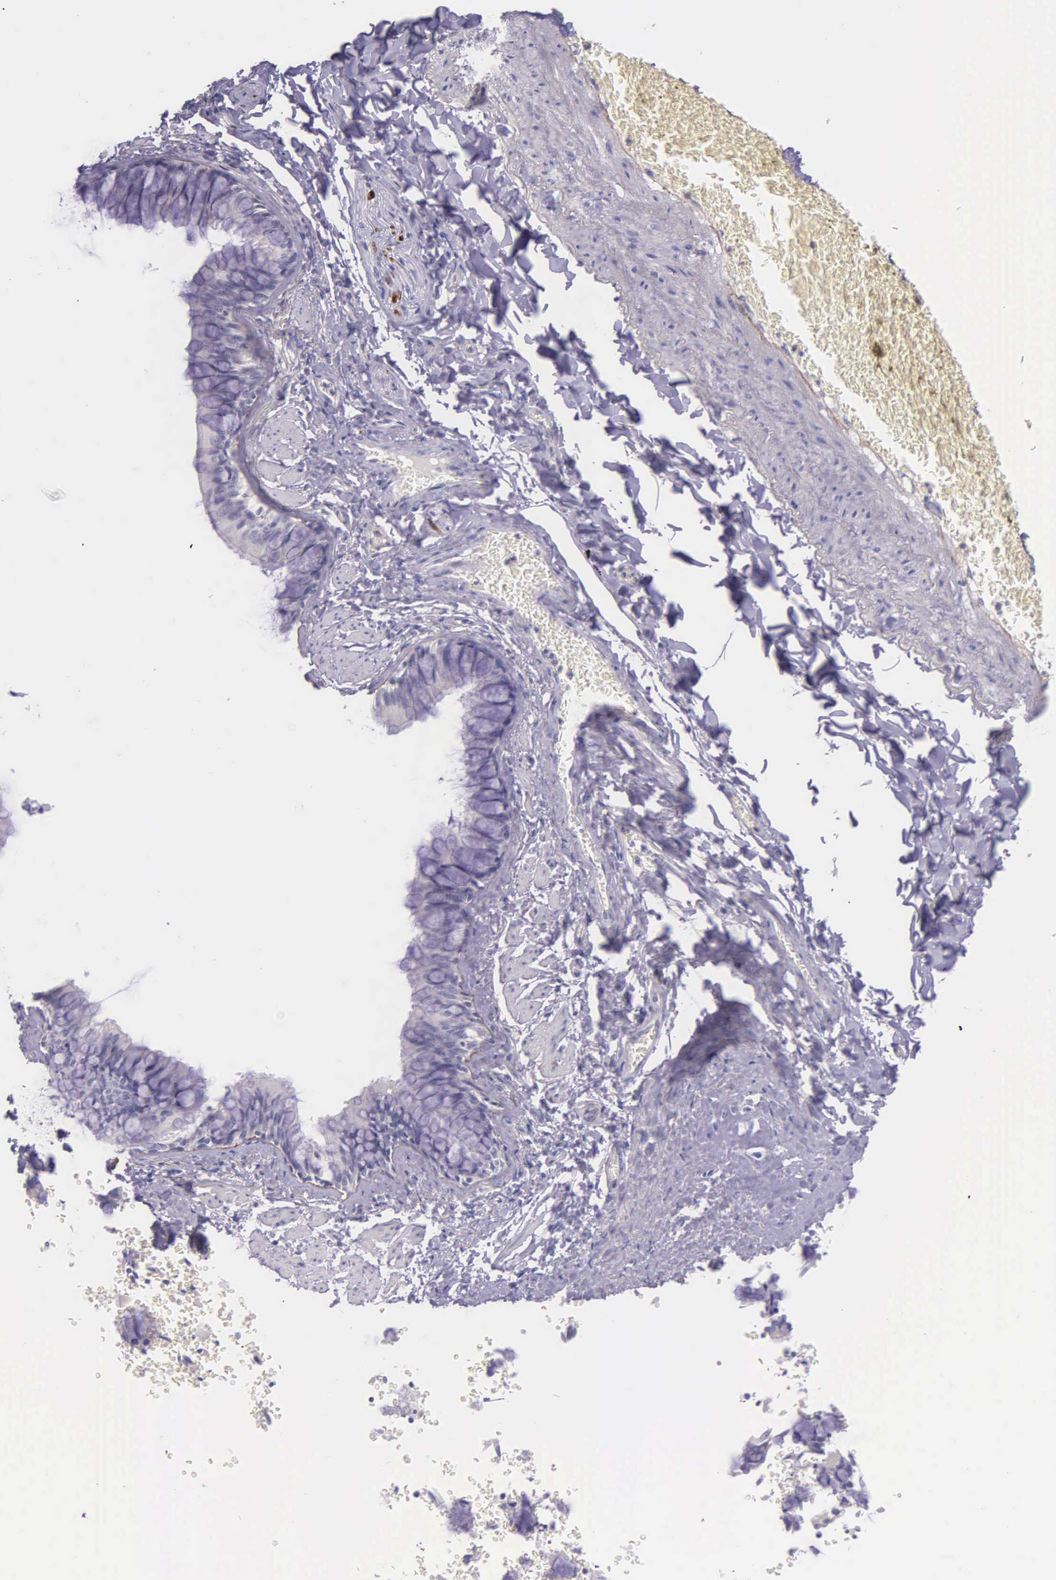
{"staining": {"intensity": "negative", "quantity": "none", "location": "none"}, "tissue": "bronchus", "cell_type": "Respiratory epithelial cells", "image_type": "normal", "snomed": [{"axis": "morphology", "description": "Normal tissue, NOS"}, {"axis": "topography", "description": "Lung"}], "caption": "Immunohistochemical staining of benign human bronchus exhibits no significant staining in respiratory epithelial cells. (Stains: DAB (3,3'-diaminobenzidine) IHC with hematoxylin counter stain, Microscopy: brightfield microscopy at high magnification).", "gene": "THSD7A", "patient": {"sex": "male", "age": 54}}